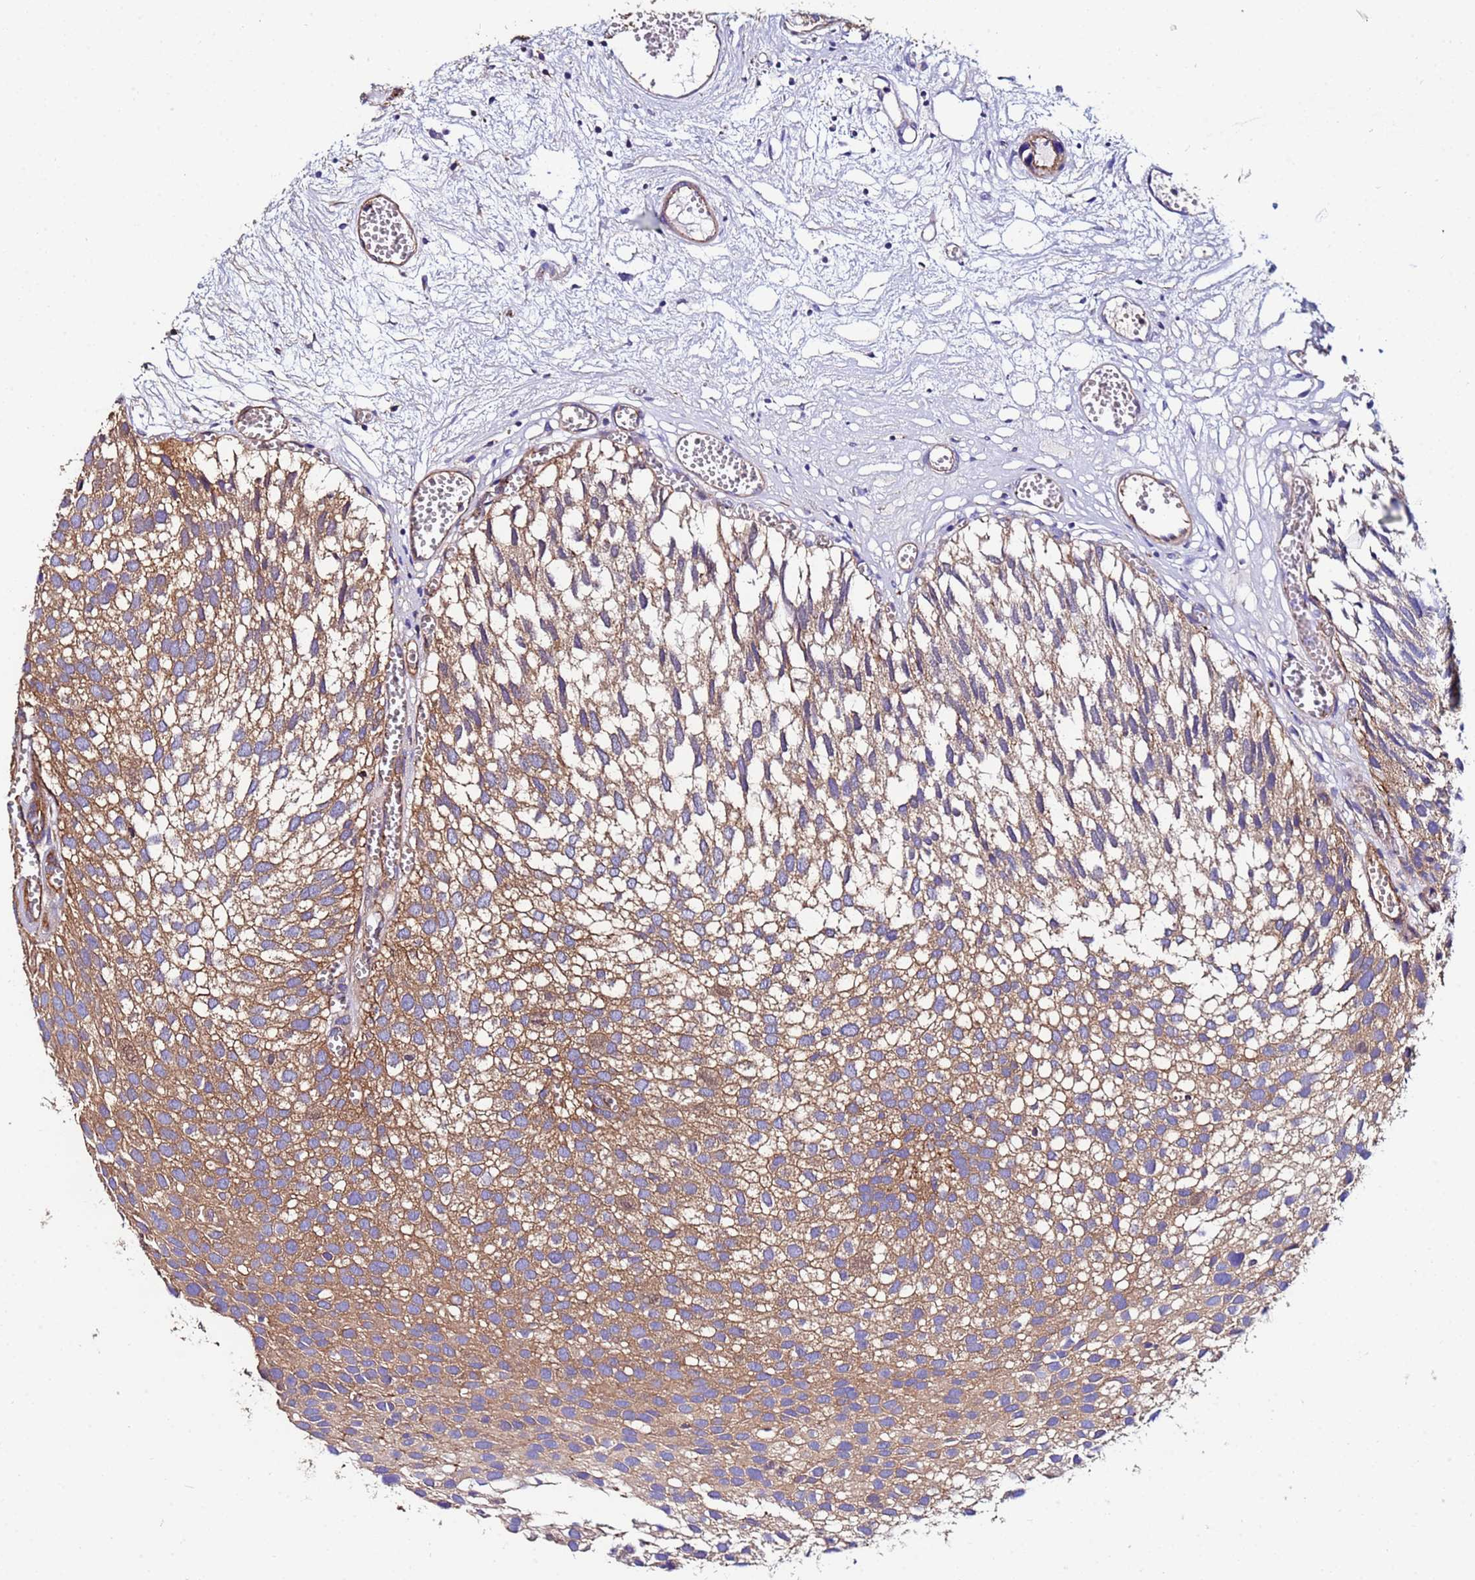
{"staining": {"intensity": "moderate", "quantity": ">75%", "location": "cytoplasmic/membranous"}, "tissue": "urothelial cancer", "cell_type": "Tumor cells", "image_type": "cancer", "snomed": [{"axis": "morphology", "description": "Urothelial carcinoma, Low grade"}, {"axis": "topography", "description": "Urinary bladder"}], "caption": "IHC of human urothelial cancer exhibits medium levels of moderate cytoplasmic/membranous positivity in about >75% of tumor cells. Nuclei are stained in blue.", "gene": "POTEE", "patient": {"sex": "male", "age": 88}}